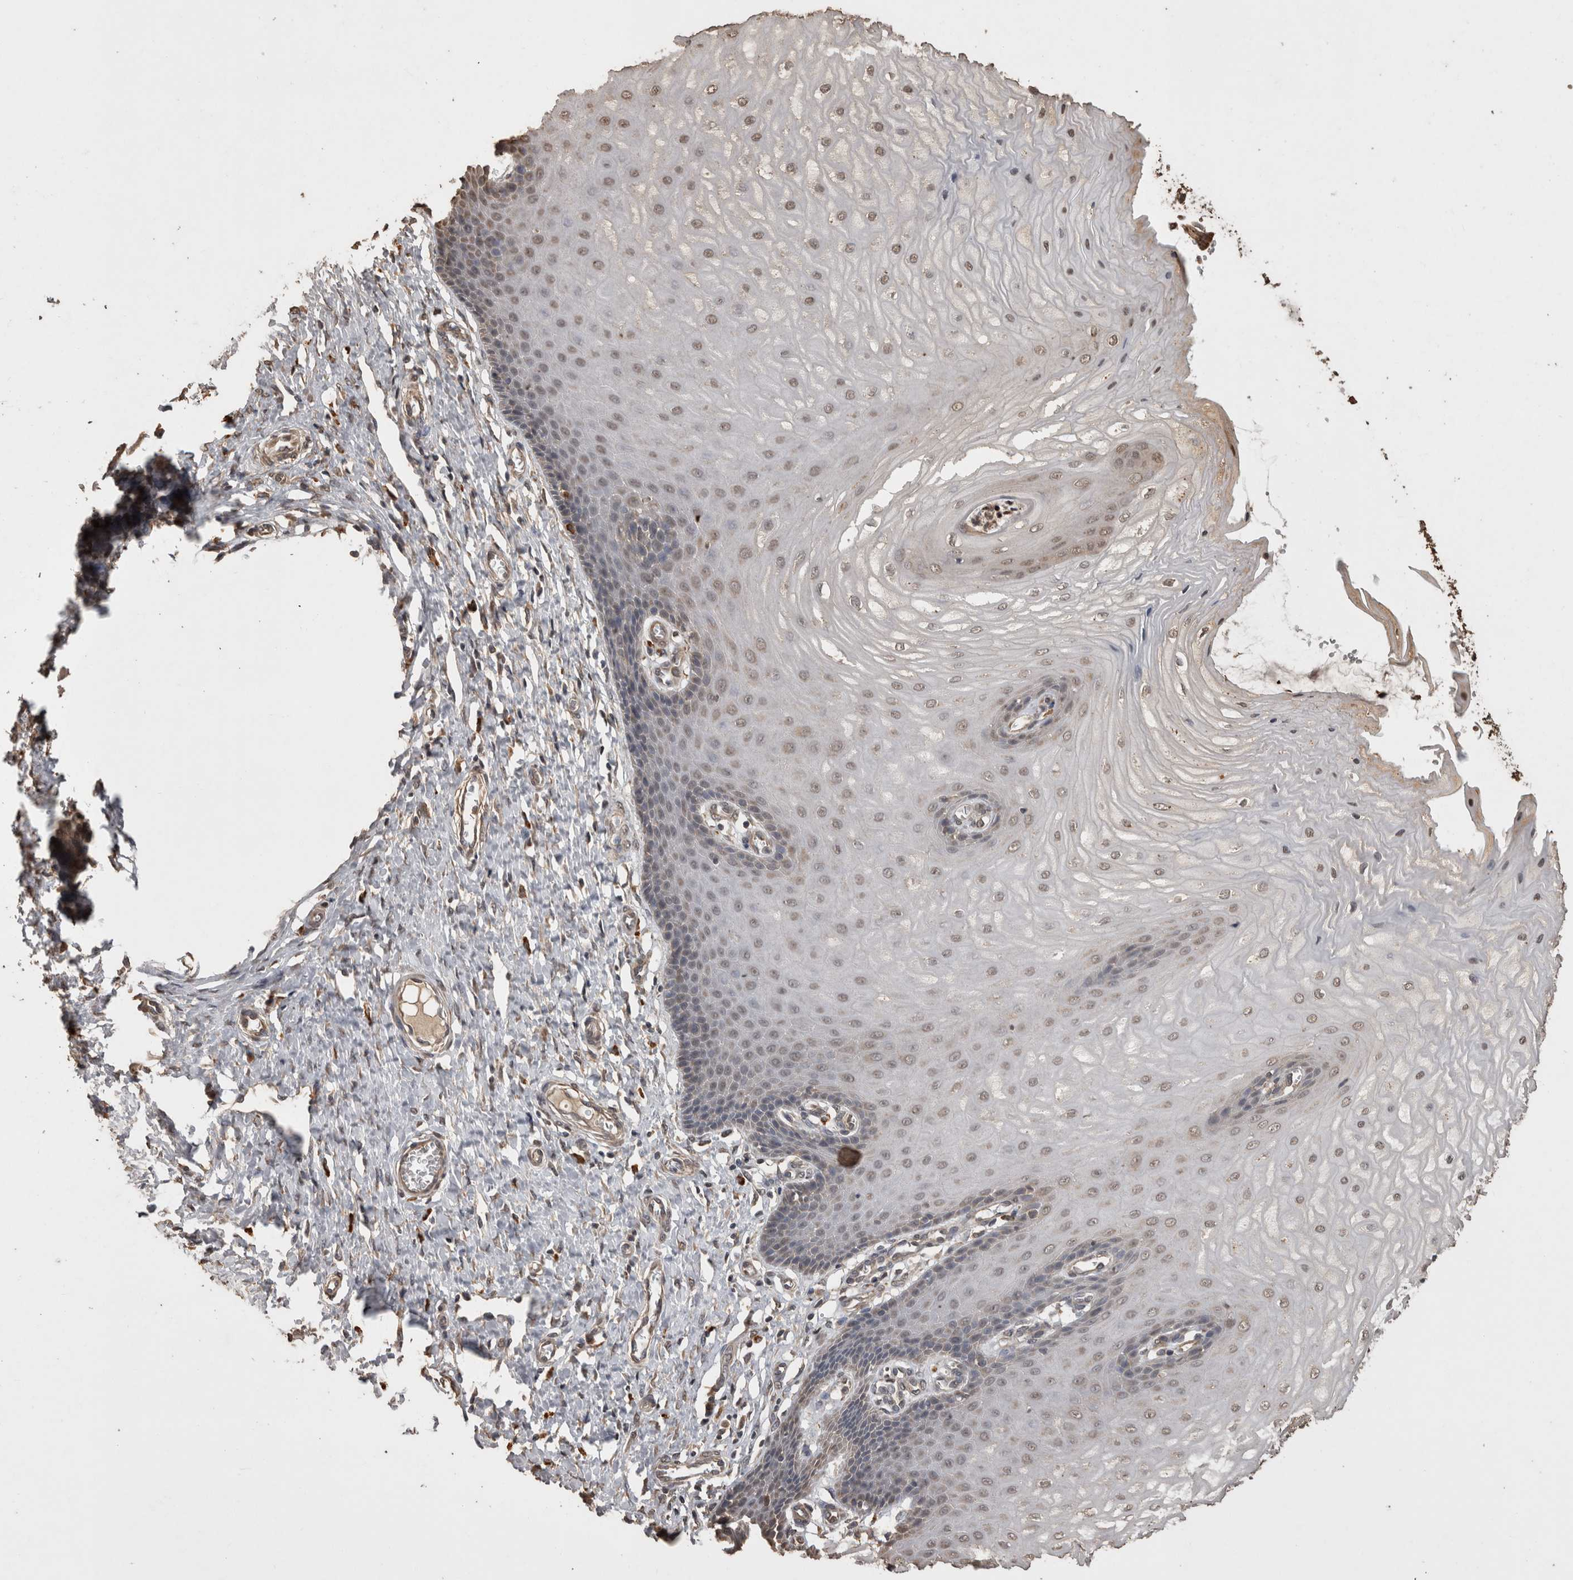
{"staining": {"intensity": "moderate", "quantity": ">75%", "location": "cytoplasmic/membranous"}, "tissue": "cervix", "cell_type": "Glandular cells", "image_type": "normal", "snomed": [{"axis": "morphology", "description": "Normal tissue, NOS"}, {"axis": "topography", "description": "Cervix"}], "caption": "Human cervix stained for a protein (brown) demonstrates moderate cytoplasmic/membranous positive positivity in about >75% of glandular cells.", "gene": "SOCS5", "patient": {"sex": "female", "age": 55}}